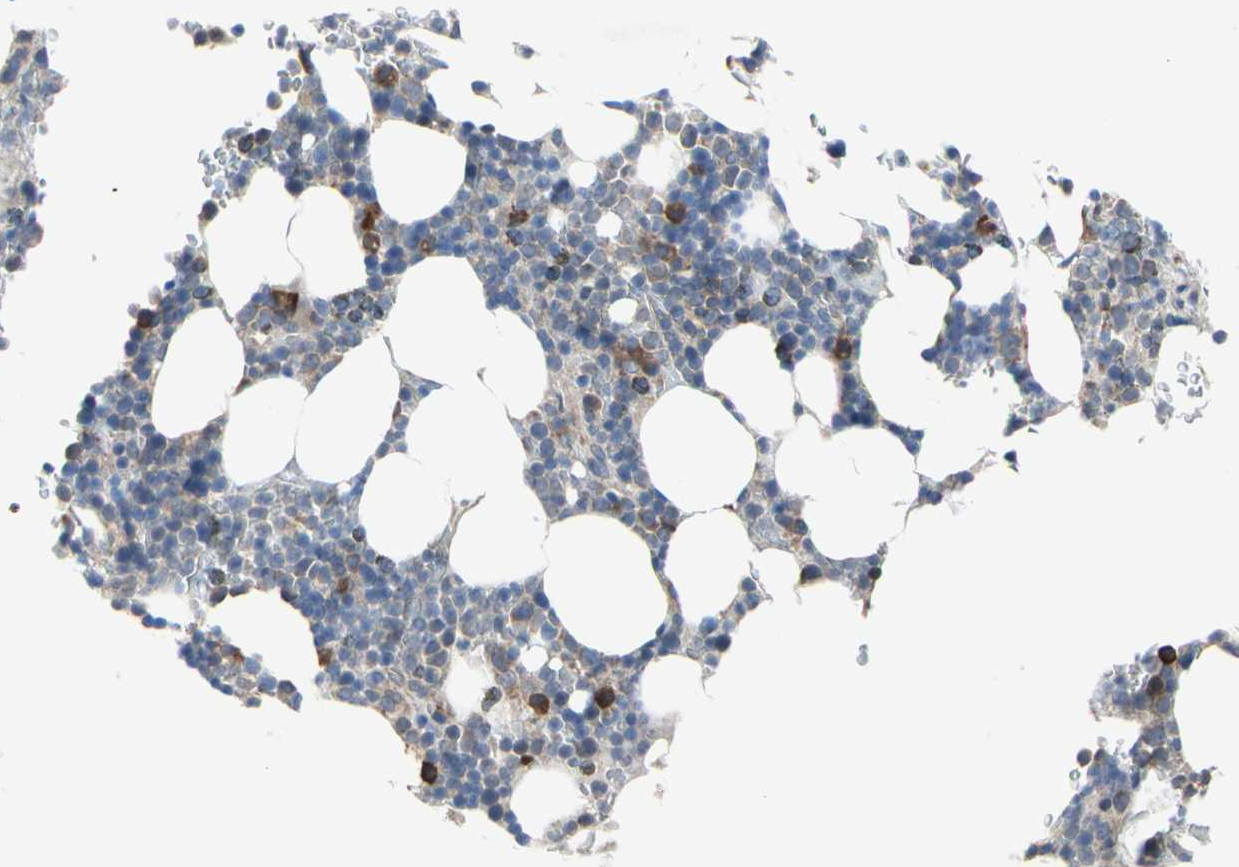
{"staining": {"intensity": "strong", "quantity": "<25%", "location": "cytoplasmic/membranous"}, "tissue": "bone marrow", "cell_type": "Hematopoietic cells", "image_type": "normal", "snomed": [{"axis": "morphology", "description": "Normal tissue, NOS"}, {"axis": "topography", "description": "Bone marrow"}], "caption": "Hematopoietic cells display strong cytoplasmic/membranous staining in about <25% of cells in unremarkable bone marrow. The staining was performed using DAB (3,3'-diaminobenzidine) to visualize the protein expression in brown, while the nuclei were stained in blue with hematoxylin (Magnification: 20x).", "gene": "TTC14", "patient": {"sex": "female", "age": 73}}